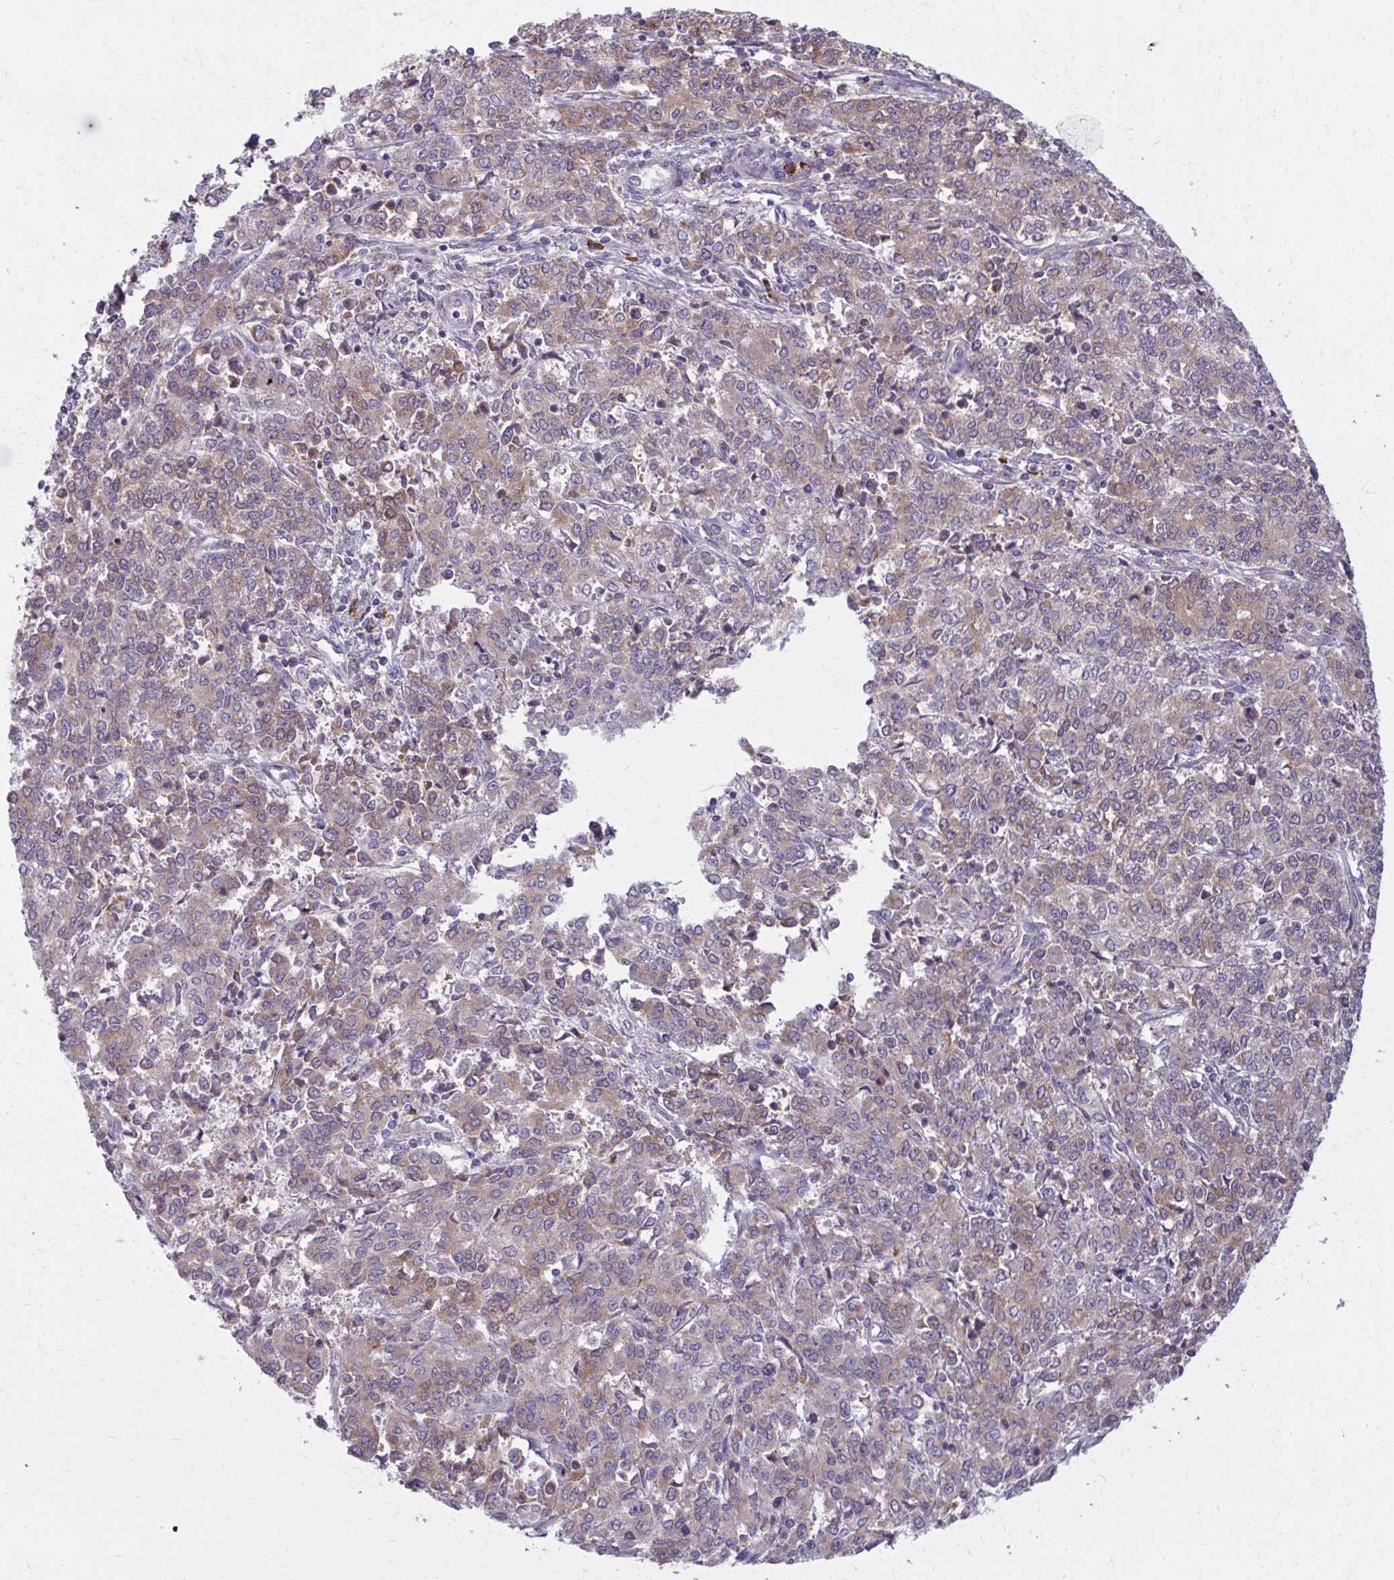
{"staining": {"intensity": "moderate", "quantity": "25%-75%", "location": "cytoplasmic/membranous"}, "tissue": "endometrial cancer", "cell_type": "Tumor cells", "image_type": "cancer", "snomed": [{"axis": "morphology", "description": "Adenocarcinoma, NOS"}, {"axis": "topography", "description": "Endometrium"}], "caption": "Tumor cells demonstrate medium levels of moderate cytoplasmic/membranous expression in about 25%-75% of cells in adenocarcinoma (endometrial).", "gene": "CEMP1", "patient": {"sex": "female", "age": 50}}